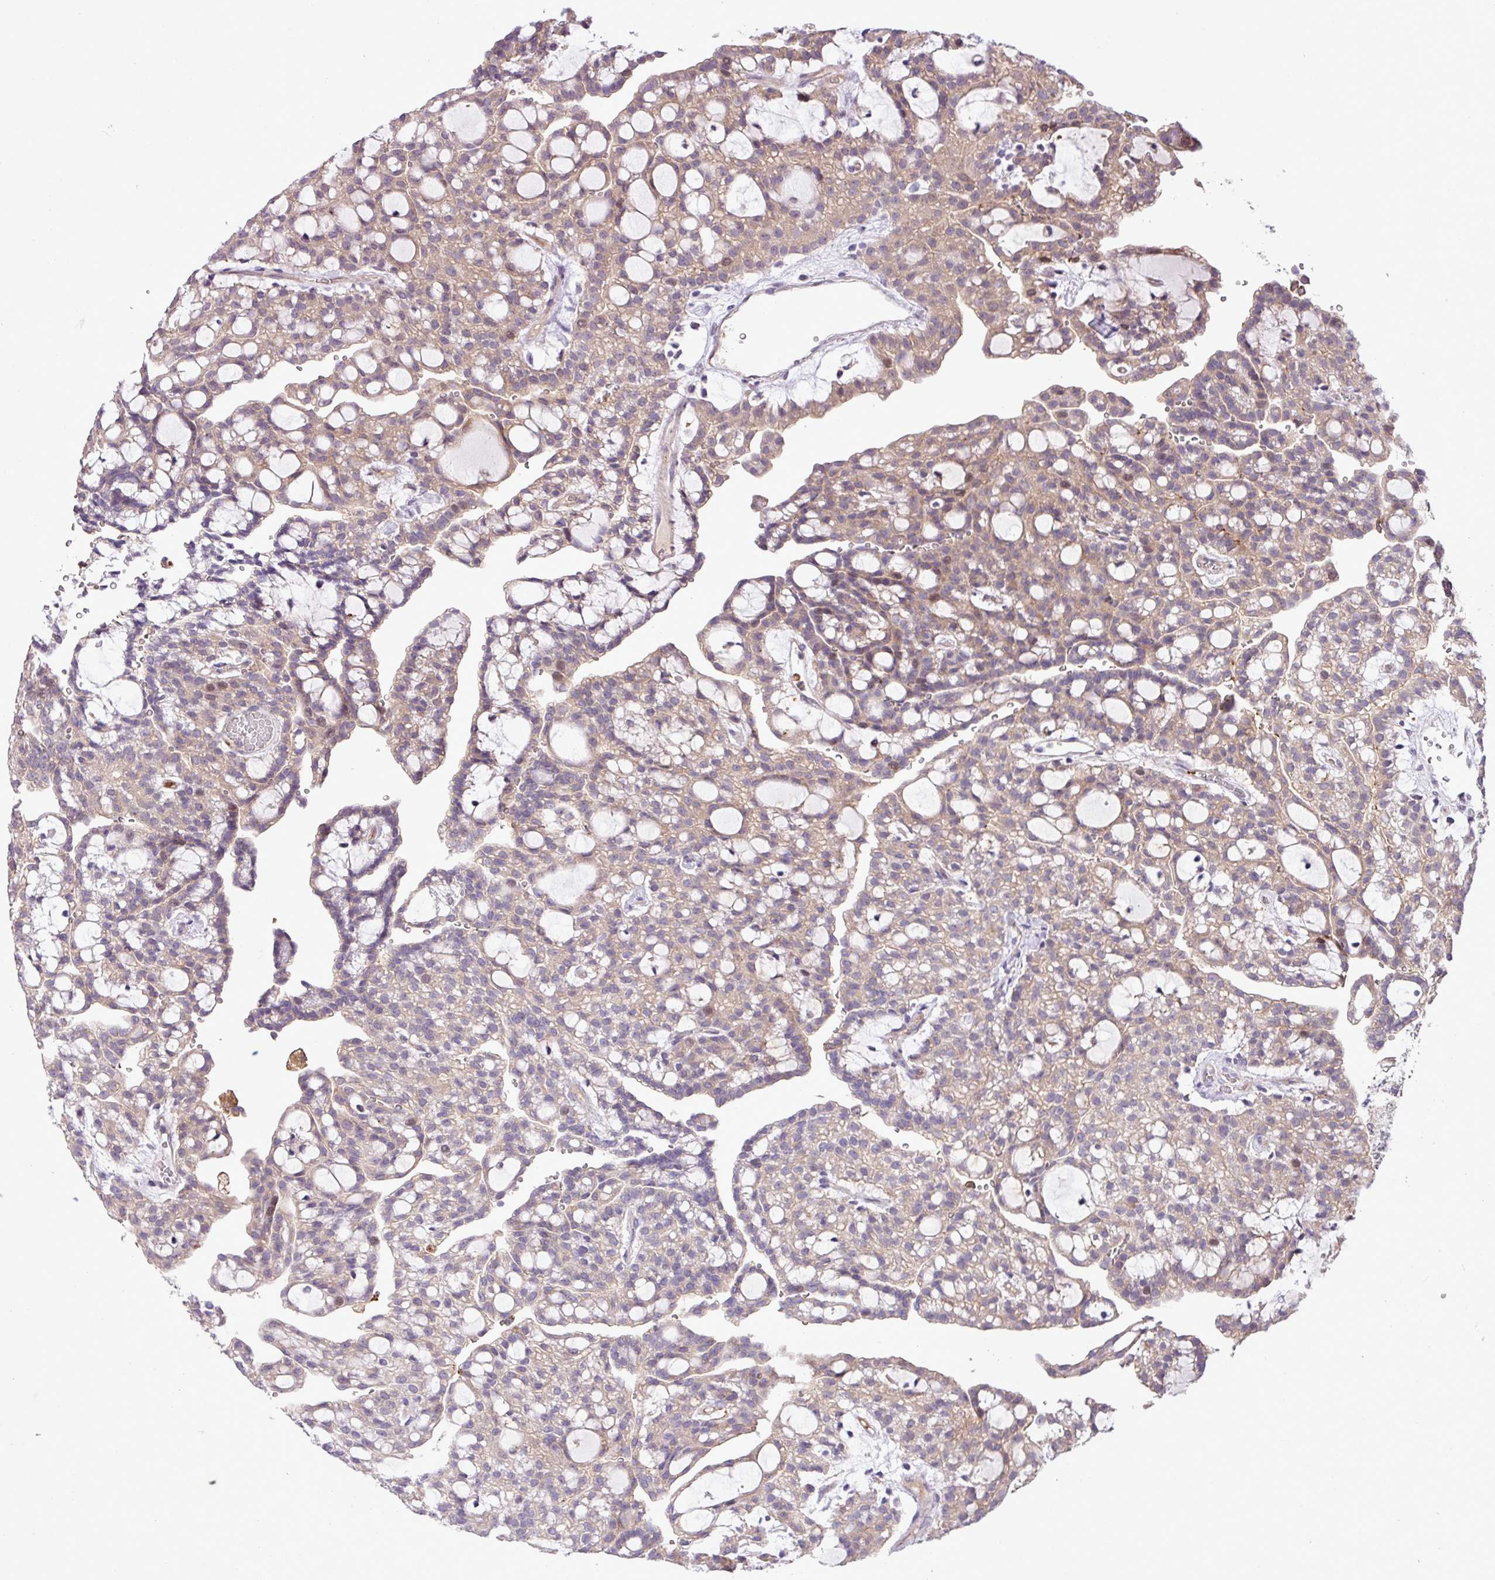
{"staining": {"intensity": "weak", "quantity": "25%-75%", "location": "cytoplasmic/membranous"}, "tissue": "renal cancer", "cell_type": "Tumor cells", "image_type": "cancer", "snomed": [{"axis": "morphology", "description": "Adenocarcinoma, NOS"}, {"axis": "topography", "description": "Kidney"}], "caption": "Protein staining by IHC displays weak cytoplasmic/membranous staining in approximately 25%-75% of tumor cells in adenocarcinoma (renal).", "gene": "RPP25L", "patient": {"sex": "male", "age": 63}}